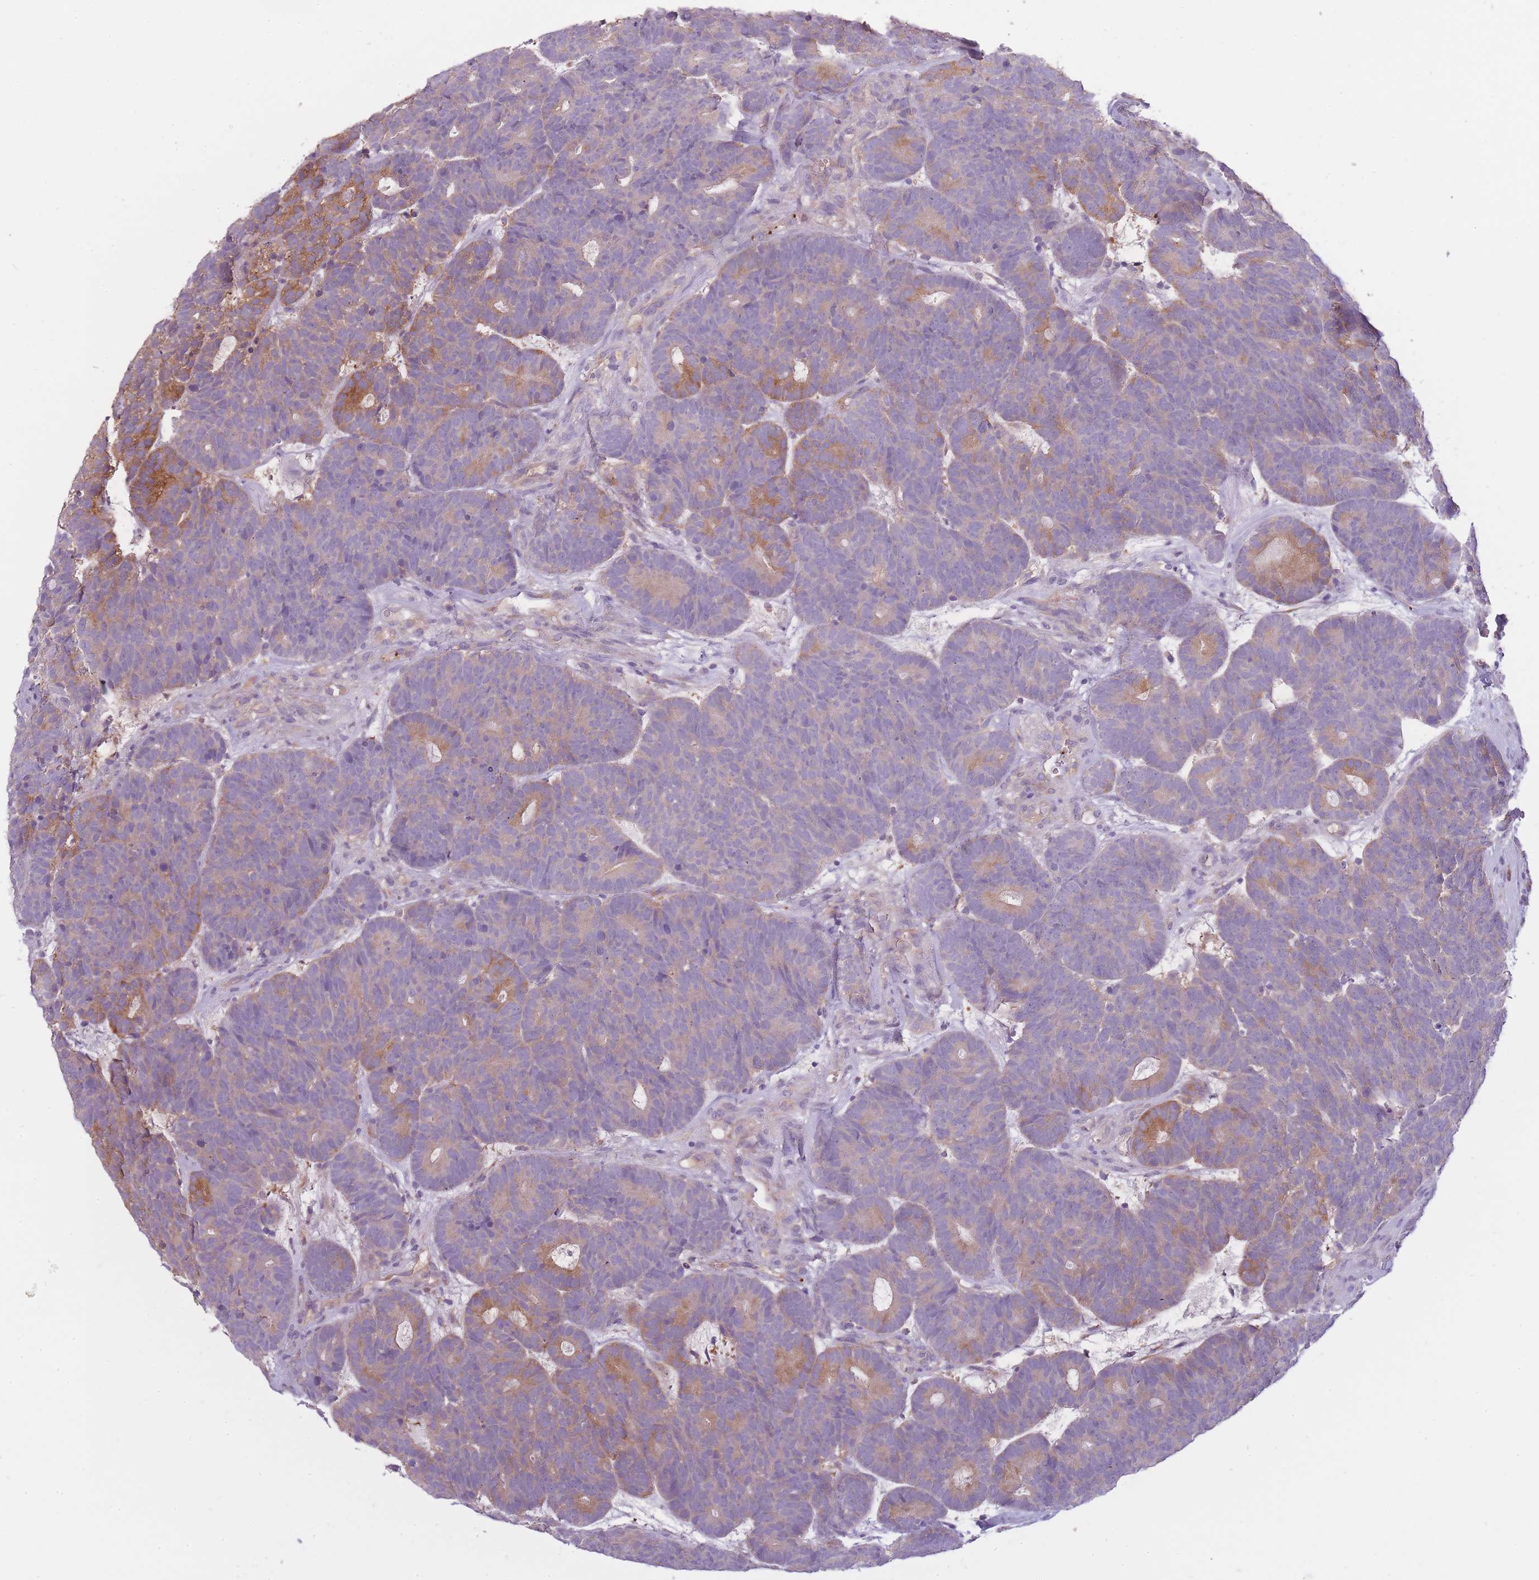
{"staining": {"intensity": "moderate", "quantity": "25%-75%", "location": "cytoplasmic/membranous"}, "tissue": "head and neck cancer", "cell_type": "Tumor cells", "image_type": "cancer", "snomed": [{"axis": "morphology", "description": "Adenocarcinoma, NOS"}, {"axis": "topography", "description": "Head-Neck"}], "caption": "An immunohistochemistry image of tumor tissue is shown. Protein staining in brown shows moderate cytoplasmic/membranous positivity in adenocarcinoma (head and neck) within tumor cells.", "gene": "NDST2", "patient": {"sex": "female", "age": 81}}